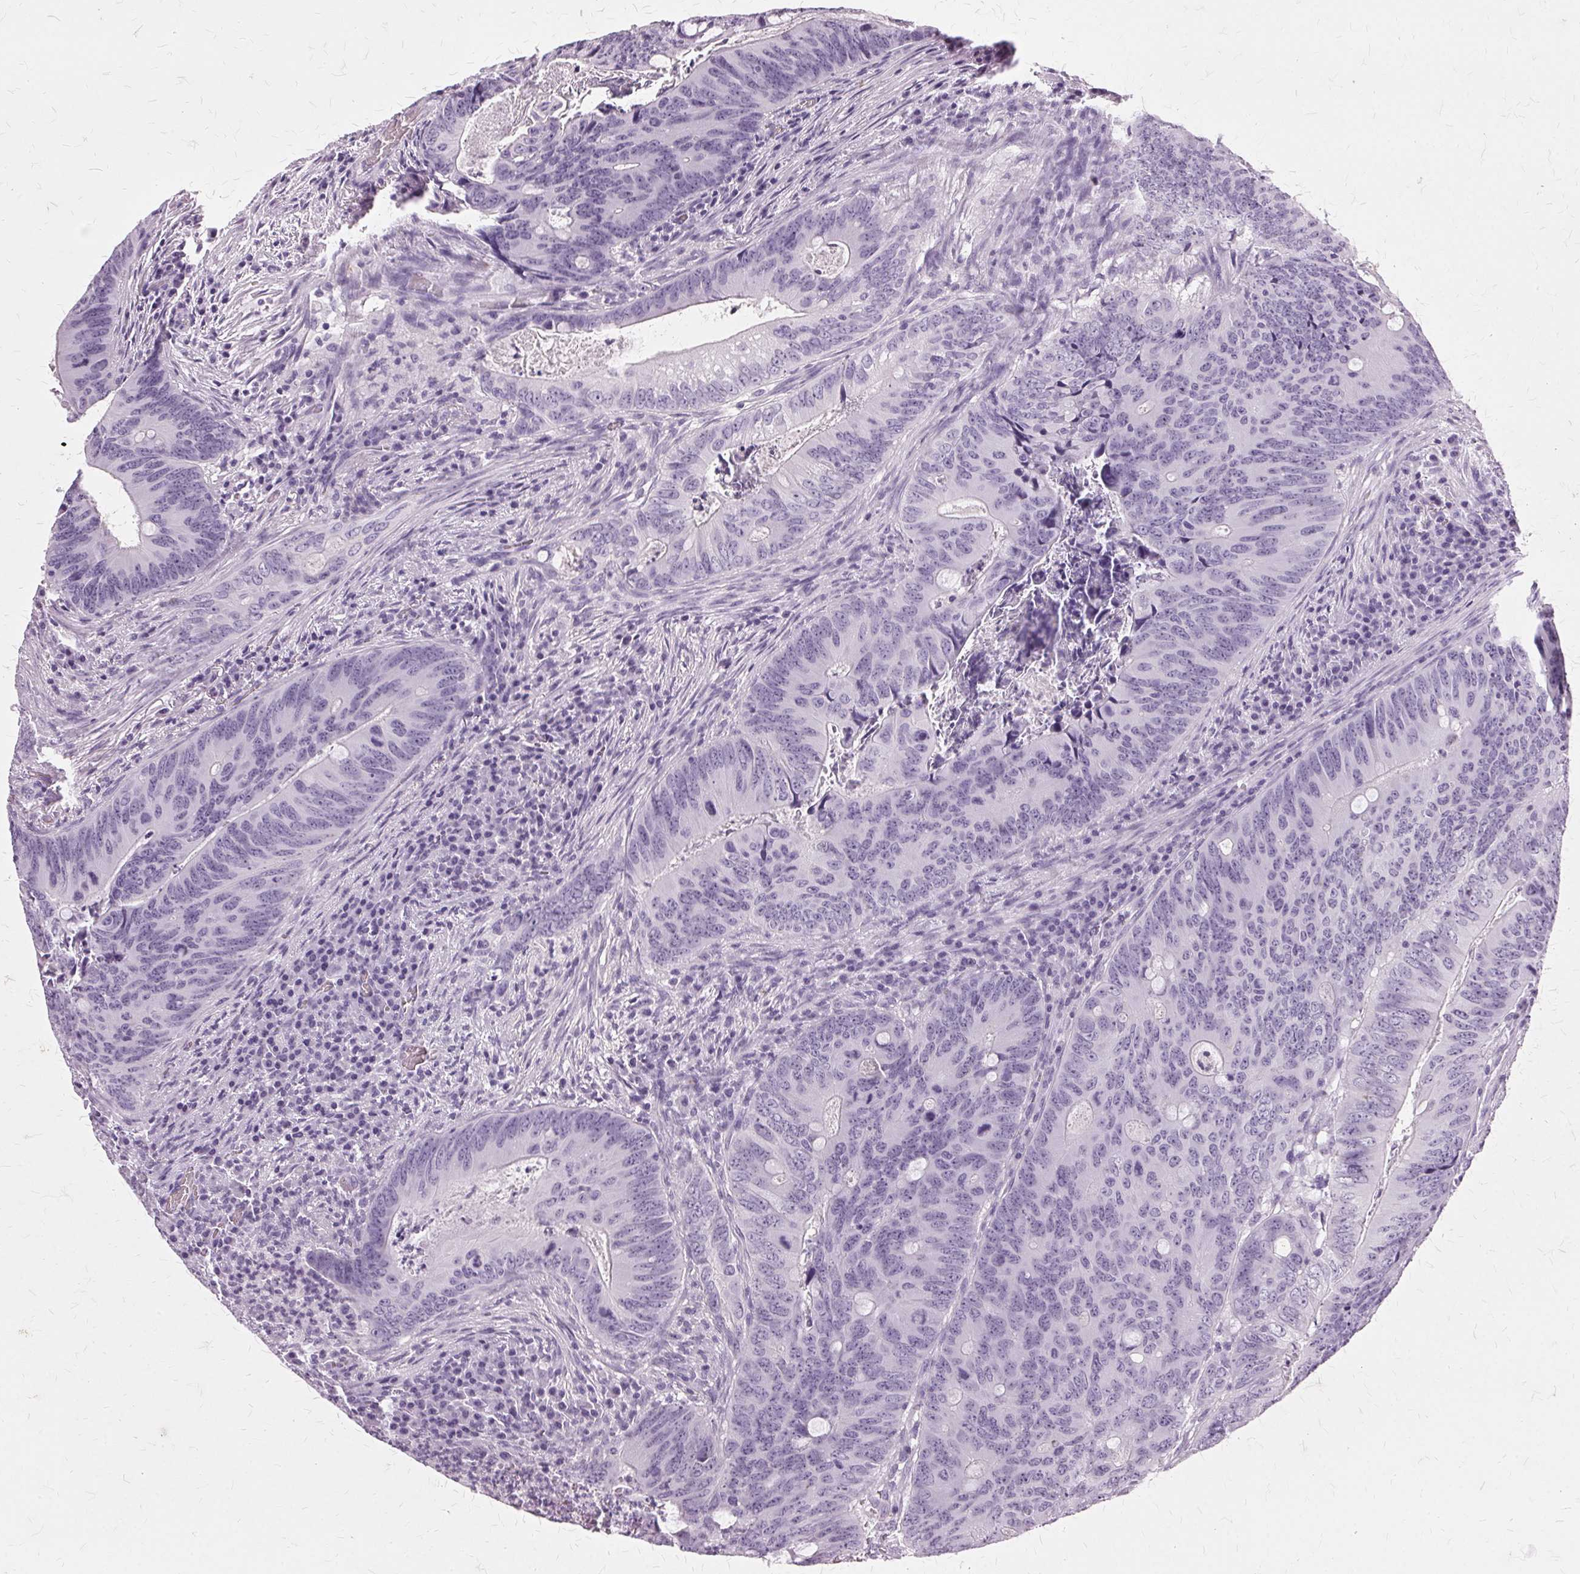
{"staining": {"intensity": "negative", "quantity": "none", "location": "none"}, "tissue": "colorectal cancer", "cell_type": "Tumor cells", "image_type": "cancer", "snomed": [{"axis": "morphology", "description": "Adenocarcinoma, NOS"}, {"axis": "topography", "description": "Colon"}], "caption": "Tumor cells are negative for protein expression in human colorectal cancer (adenocarcinoma). (DAB immunohistochemistry (IHC) visualized using brightfield microscopy, high magnification).", "gene": "SLC45A3", "patient": {"sex": "female", "age": 74}}